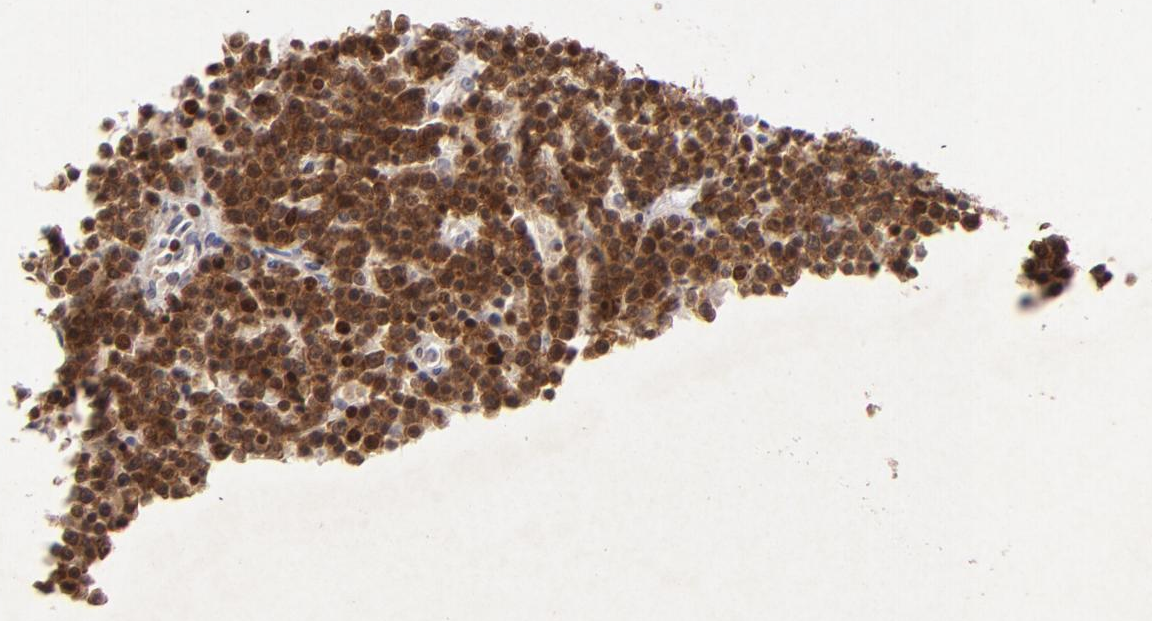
{"staining": {"intensity": "strong", "quantity": ">75%", "location": "nuclear"}, "tissue": "lymphoma", "cell_type": "Tumor cells", "image_type": "cancer", "snomed": [{"axis": "morphology", "description": "Malignant lymphoma, non-Hodgkin's type, High grade"}, {"axis": "topography", "description": "Ovary"}], "caption": "Strong nuclear protein positivity is identified in about >75% of tumor cells in lymphoma.", "gene": "FEN1", "patient": {"sex": "female", "age": 56}}